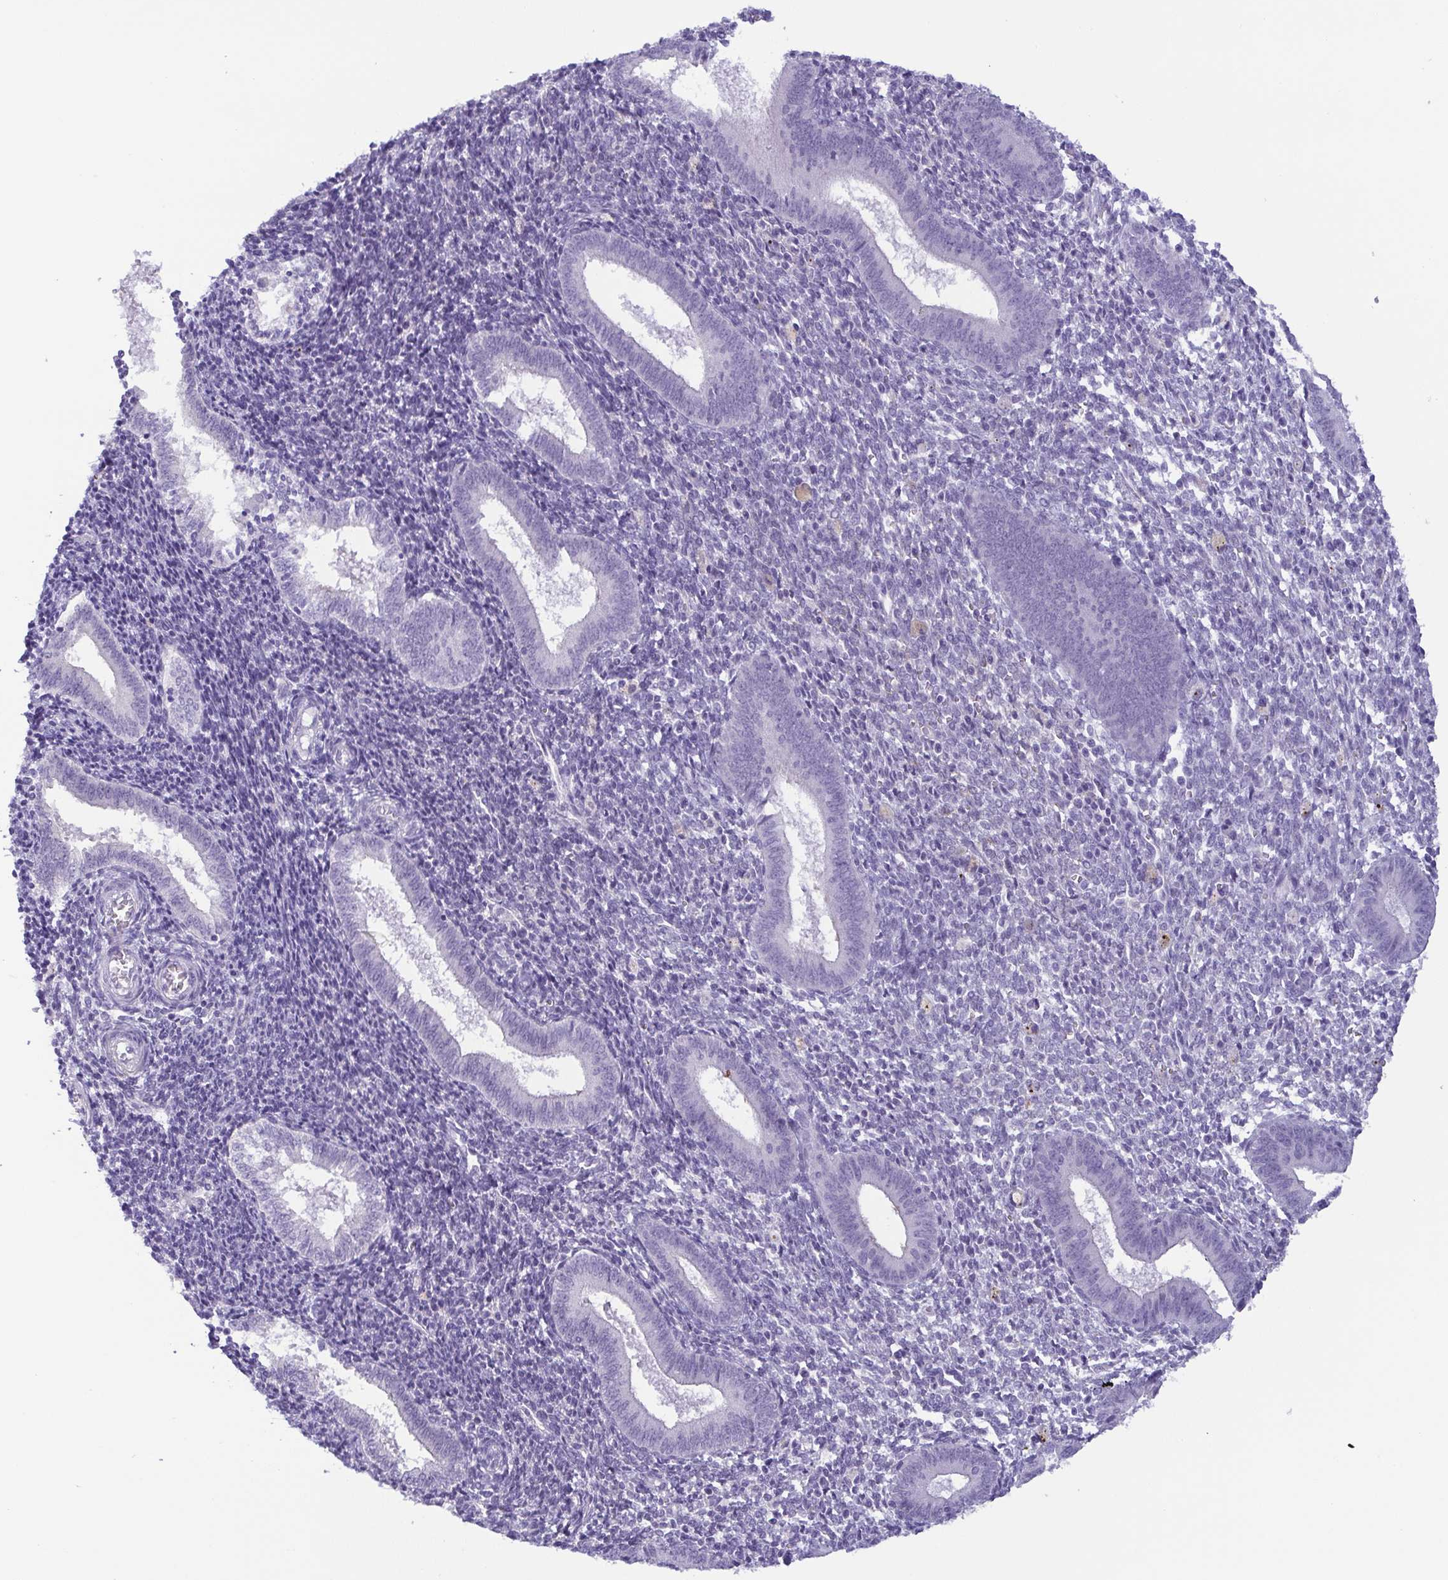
{"staining": {"intensity": "negative", "quantity": "none", "location": "none"}, "tissue": "endometrium", "cell_type": "Cells in endometrial stroma", "image_type": "normal", "snomed": [{"axis": "morphology", "description": "Normal tissue, NOS"}, {"axis": "topography", "description": "Endometrium"}], "caption": "Immunohistochemistry (IHC) histopathology image of normal endometrium: endometrium stained with DAB reveals no significant protein staining in cells in endometrial stroma.", "gene": "MYL7", "patient": {"sex": "female", "age": 25}}